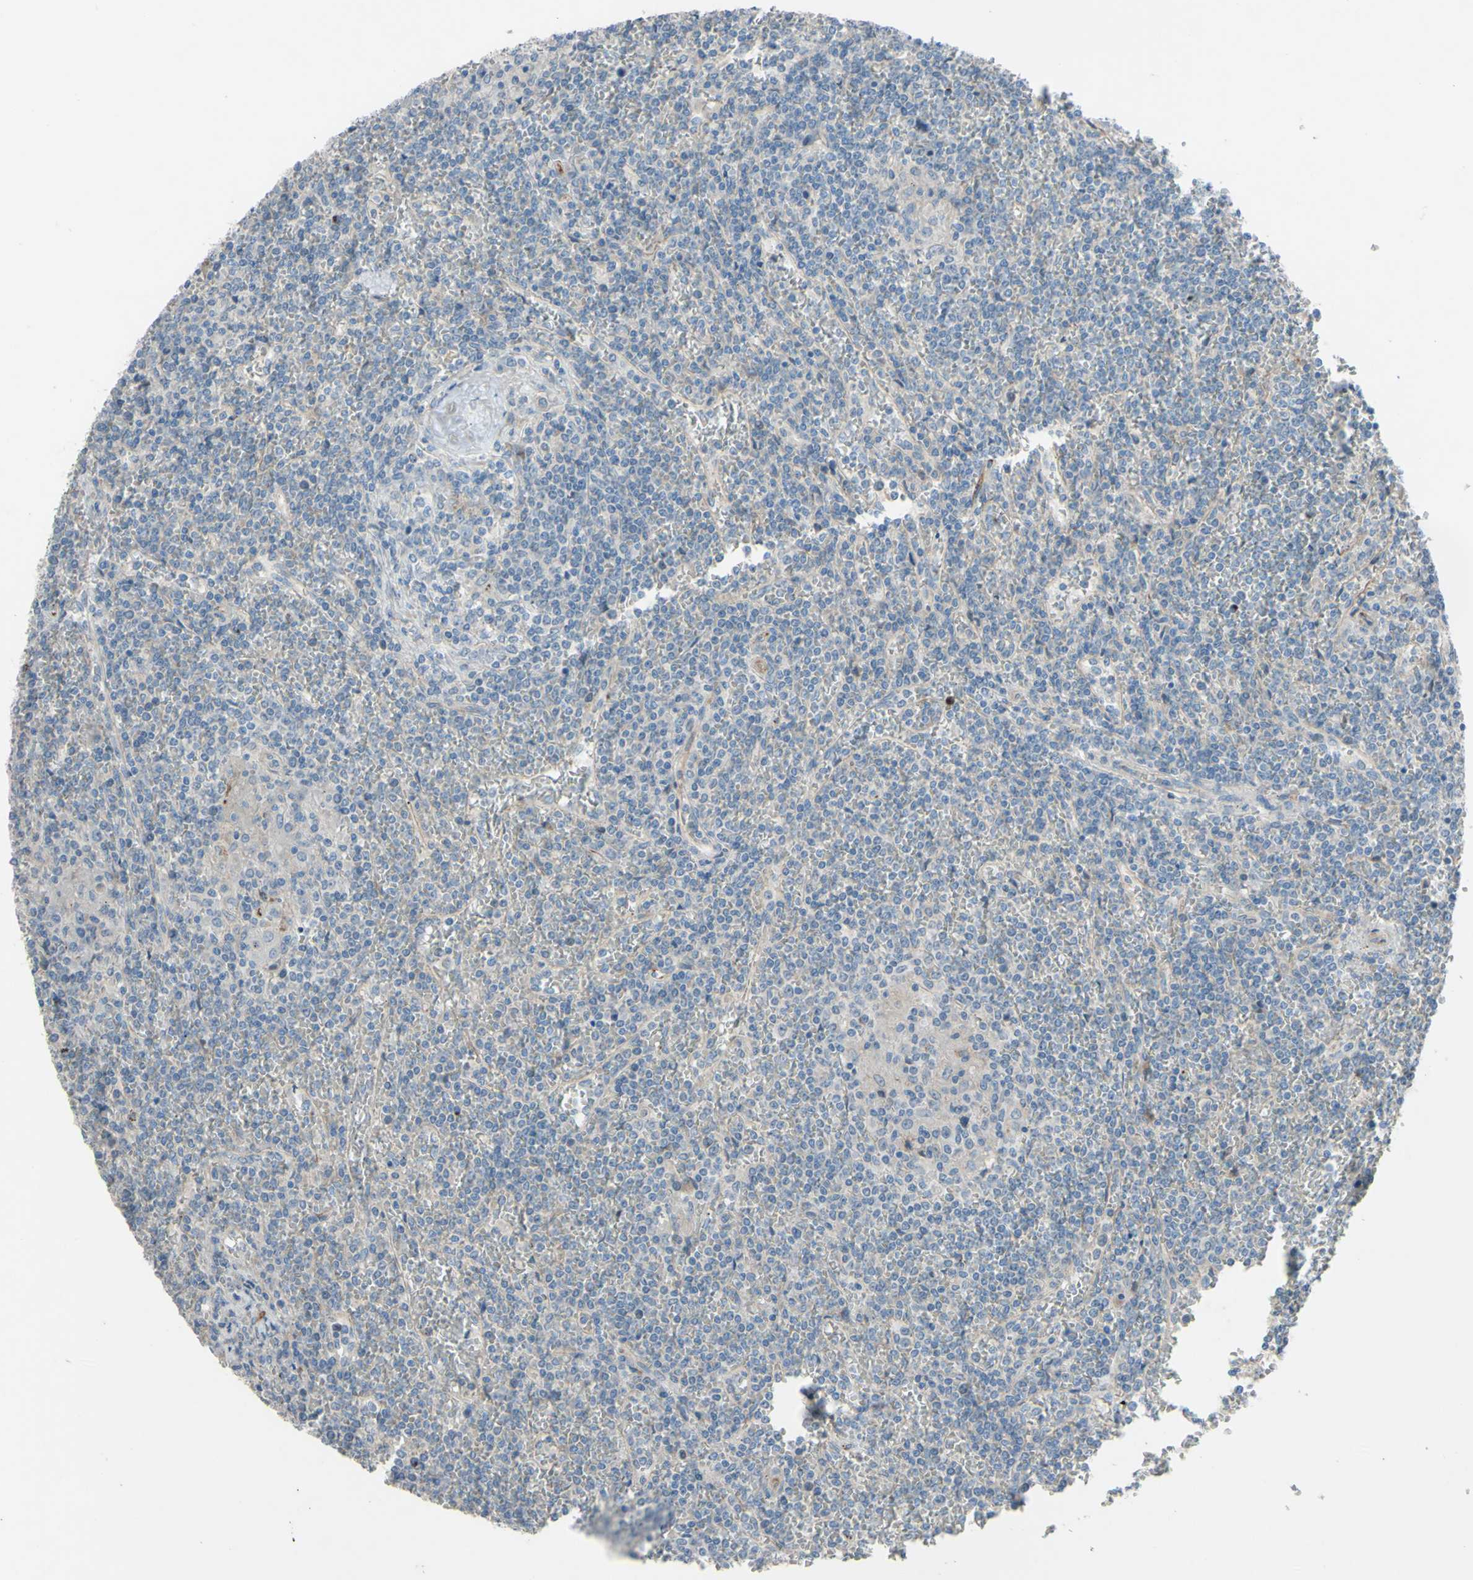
{"staining": {"intensity": "negative", "quantity": "none", "location": "none"}, "tissue": "lymphoma", "cell_type": "Tumor cells", "image_type": "cancer", "snomed": [{"axis": "morphology", "description": "Malignant lymphoma, non-Hodgkin's type, Low grade"}, {"axis": "topography", "description": "Spleen"}], "caption": "The photomicrograph reveals no significant expression in tumor cells of lymphoma.", "gene": "CDCP1", "patient": {"sex": "female", "age": 19}}